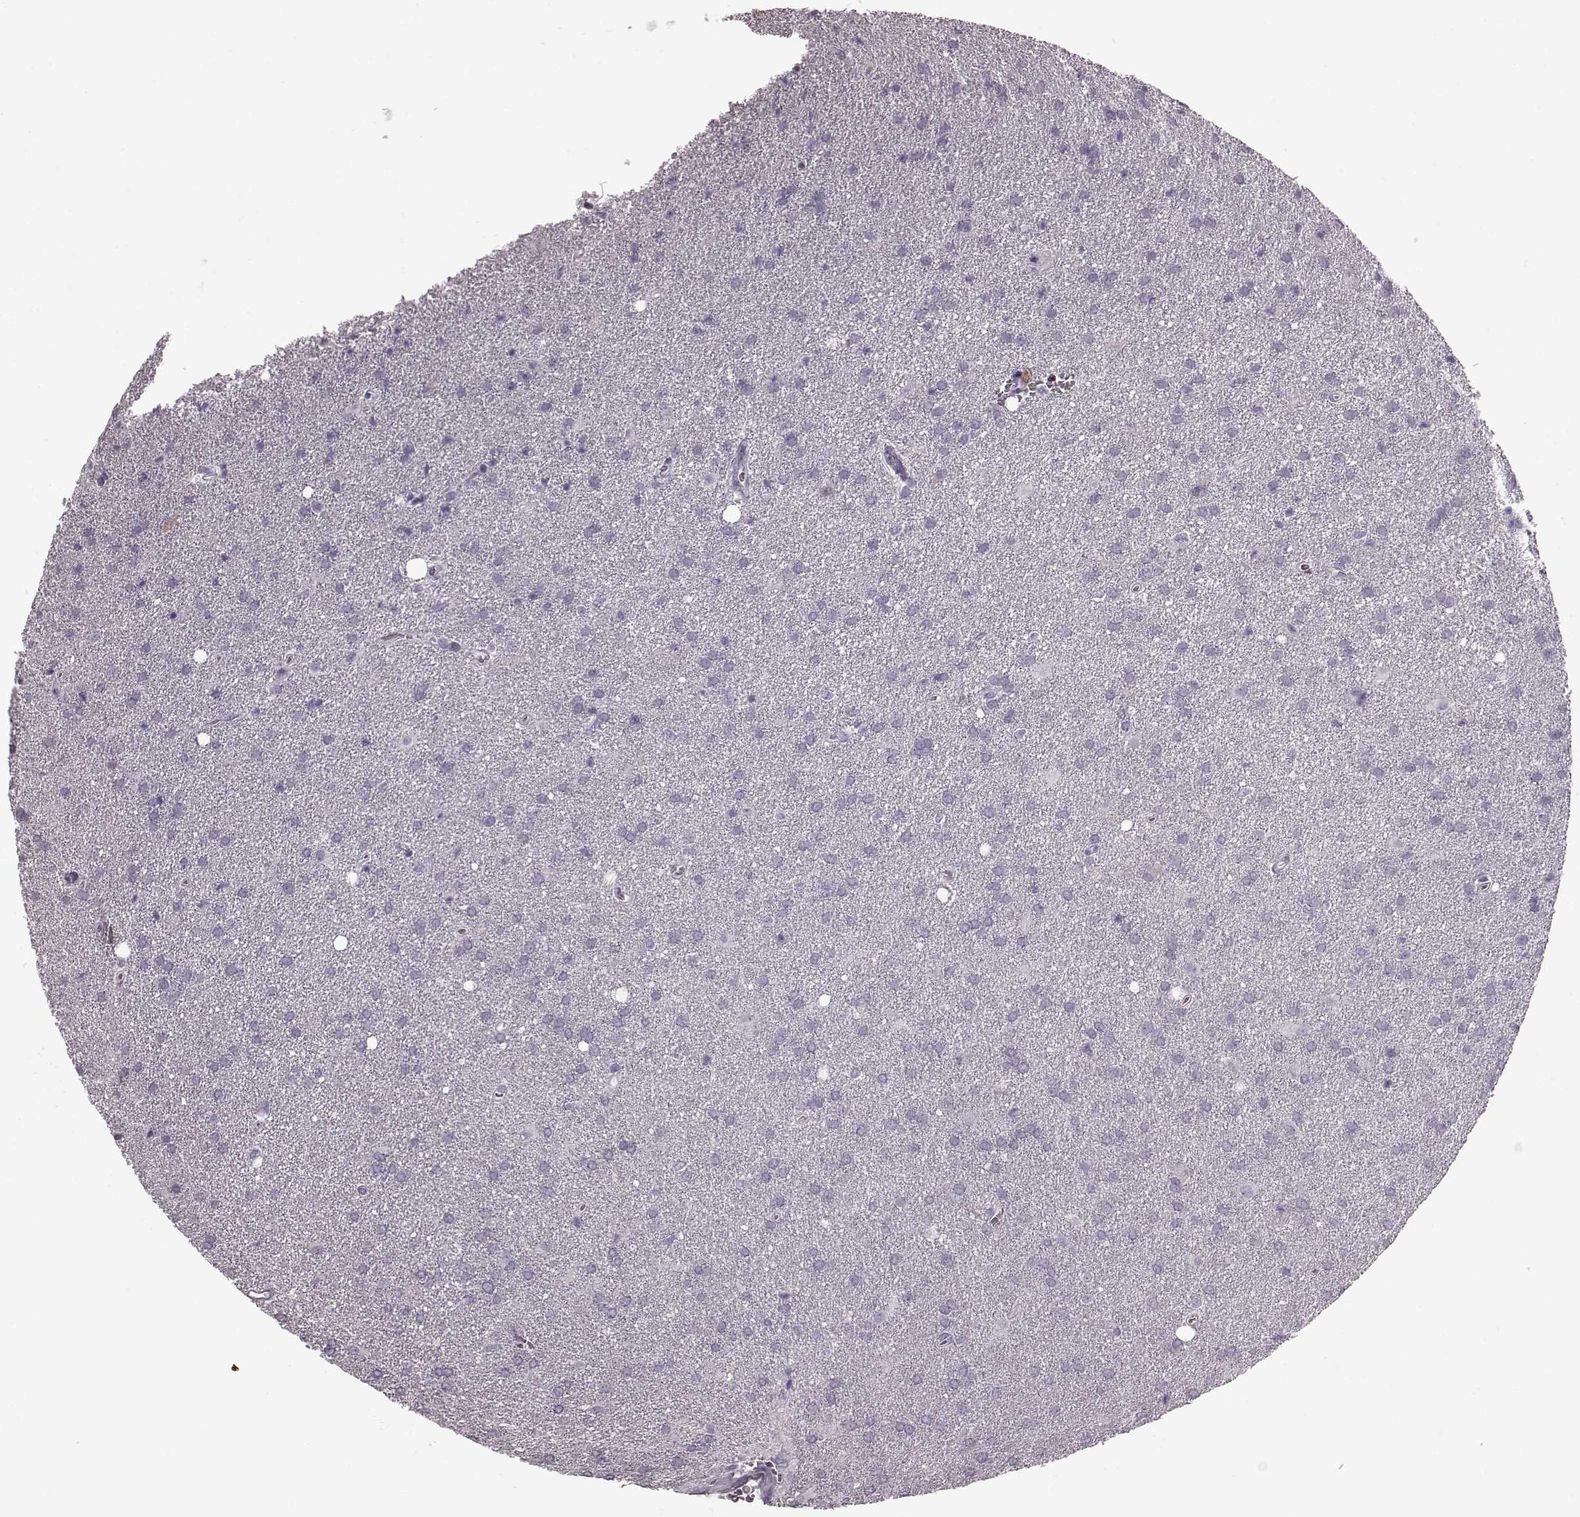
{"staining": {"intensity": "negative", "quantity": "none", "location": "none"}, "tissue": "glioma", "cell_type": "Tumor cells", "image_type": "cancer", "snomed": [{"axis": "morphology", "description": "Glioma, malignant, Low grade"}, {"axis": "topography", "description": "Brain"}], "caption": "This is a histopathology image of IHC staining of glioma, which shows no expression in tumor cells. Nuclei are stained in blue.", "gene": "CST7", "patient": {"sex": "male", "age": 58}}